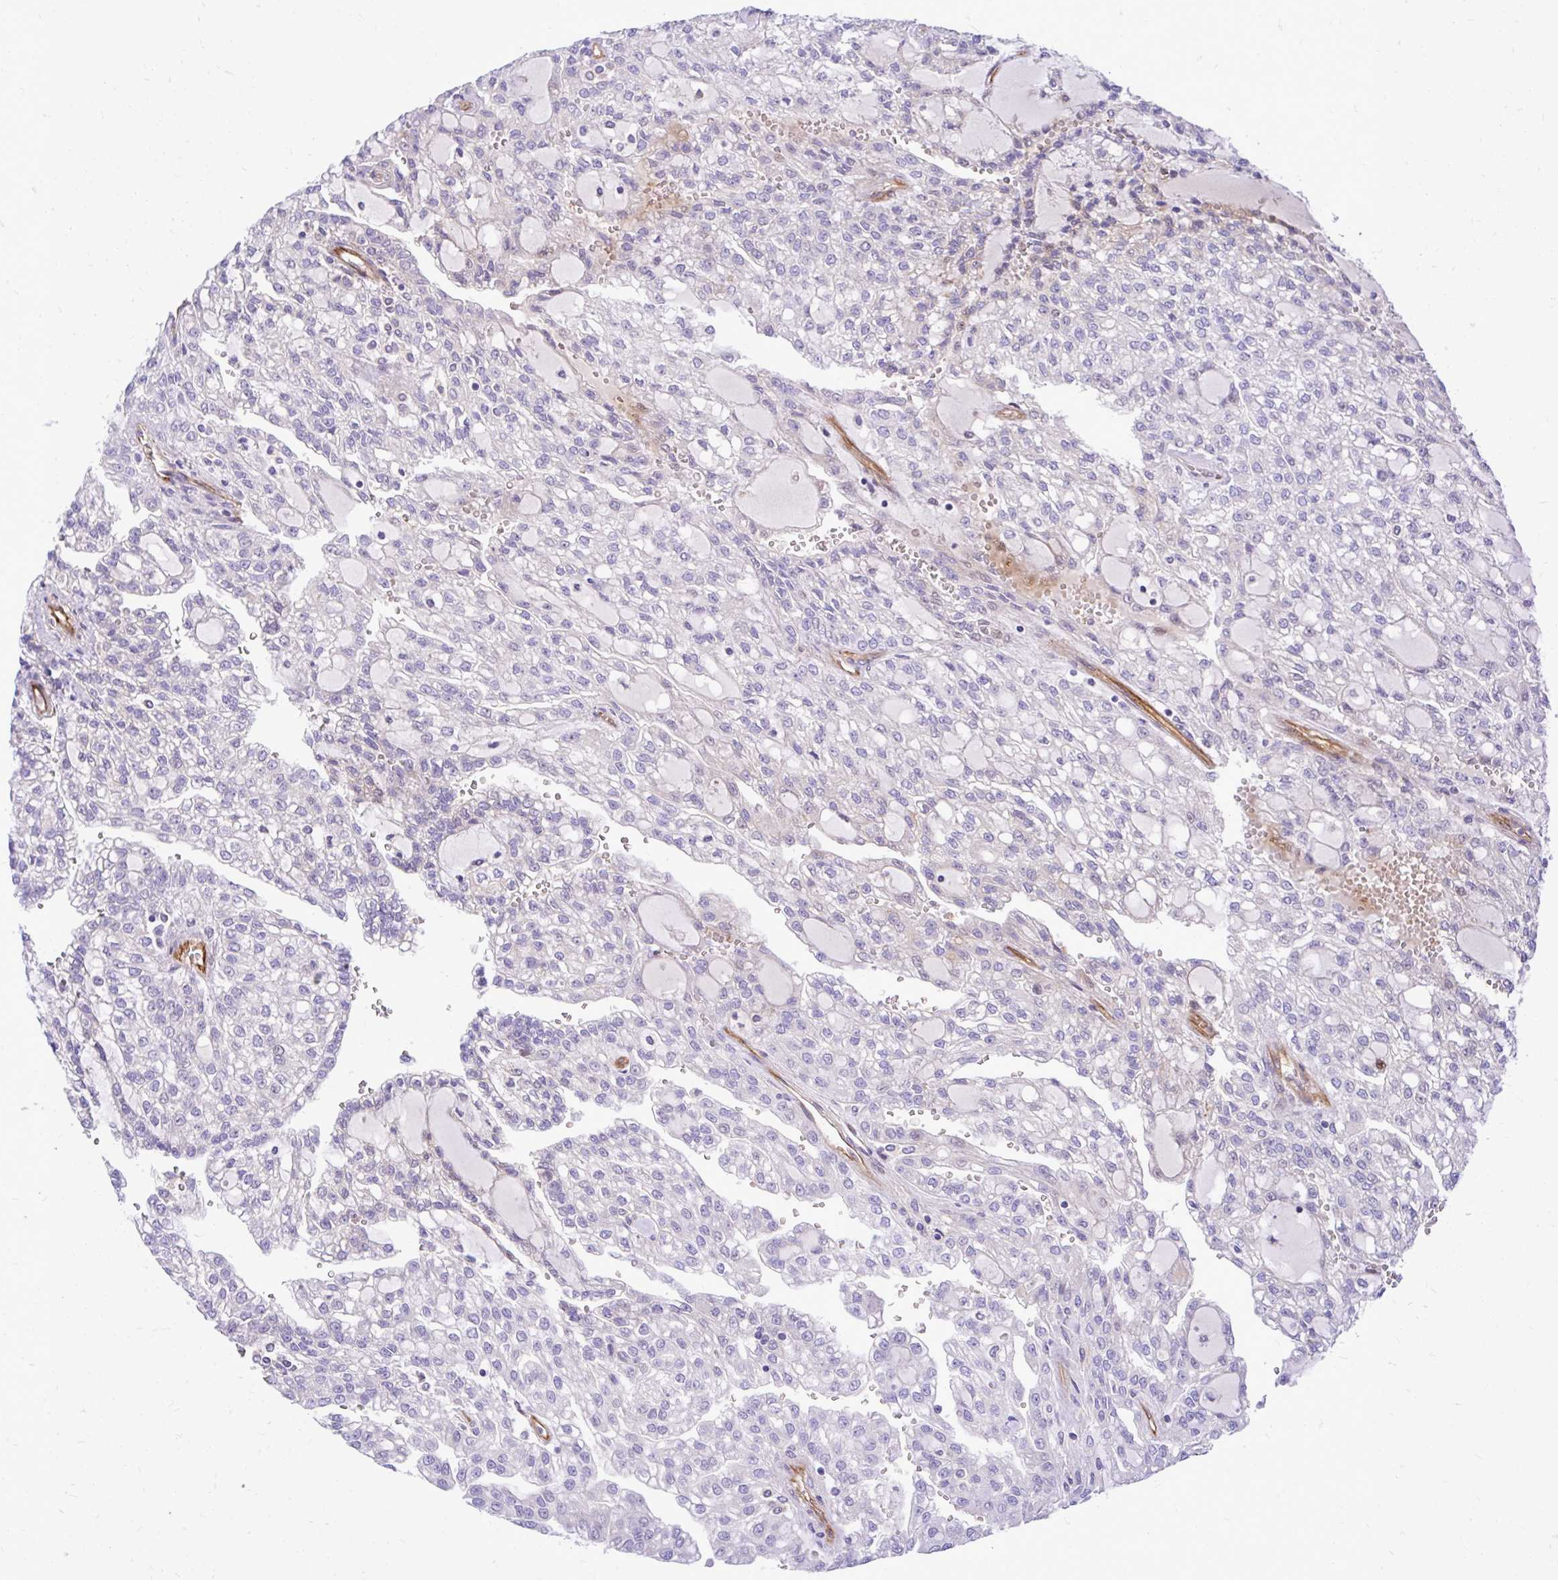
{"staining": {"intensity": "negative", "quantity": "none", "location": "none"}, "tissue": "renal cancer", "cell_type": "Tumor cells", "image_type": "cancer", "snomed": [{"axis": "morphology", "description": "Adenocarcinoma, NOS"}, {"axis": "topography", "description": "Kidney"}], "caption": "An image of renal adenocarcinoma stained for a protein reveals no brown staining in tumor cells.", "gene": "ESPNL", "patient": {"sex": "male", "age": 63}}